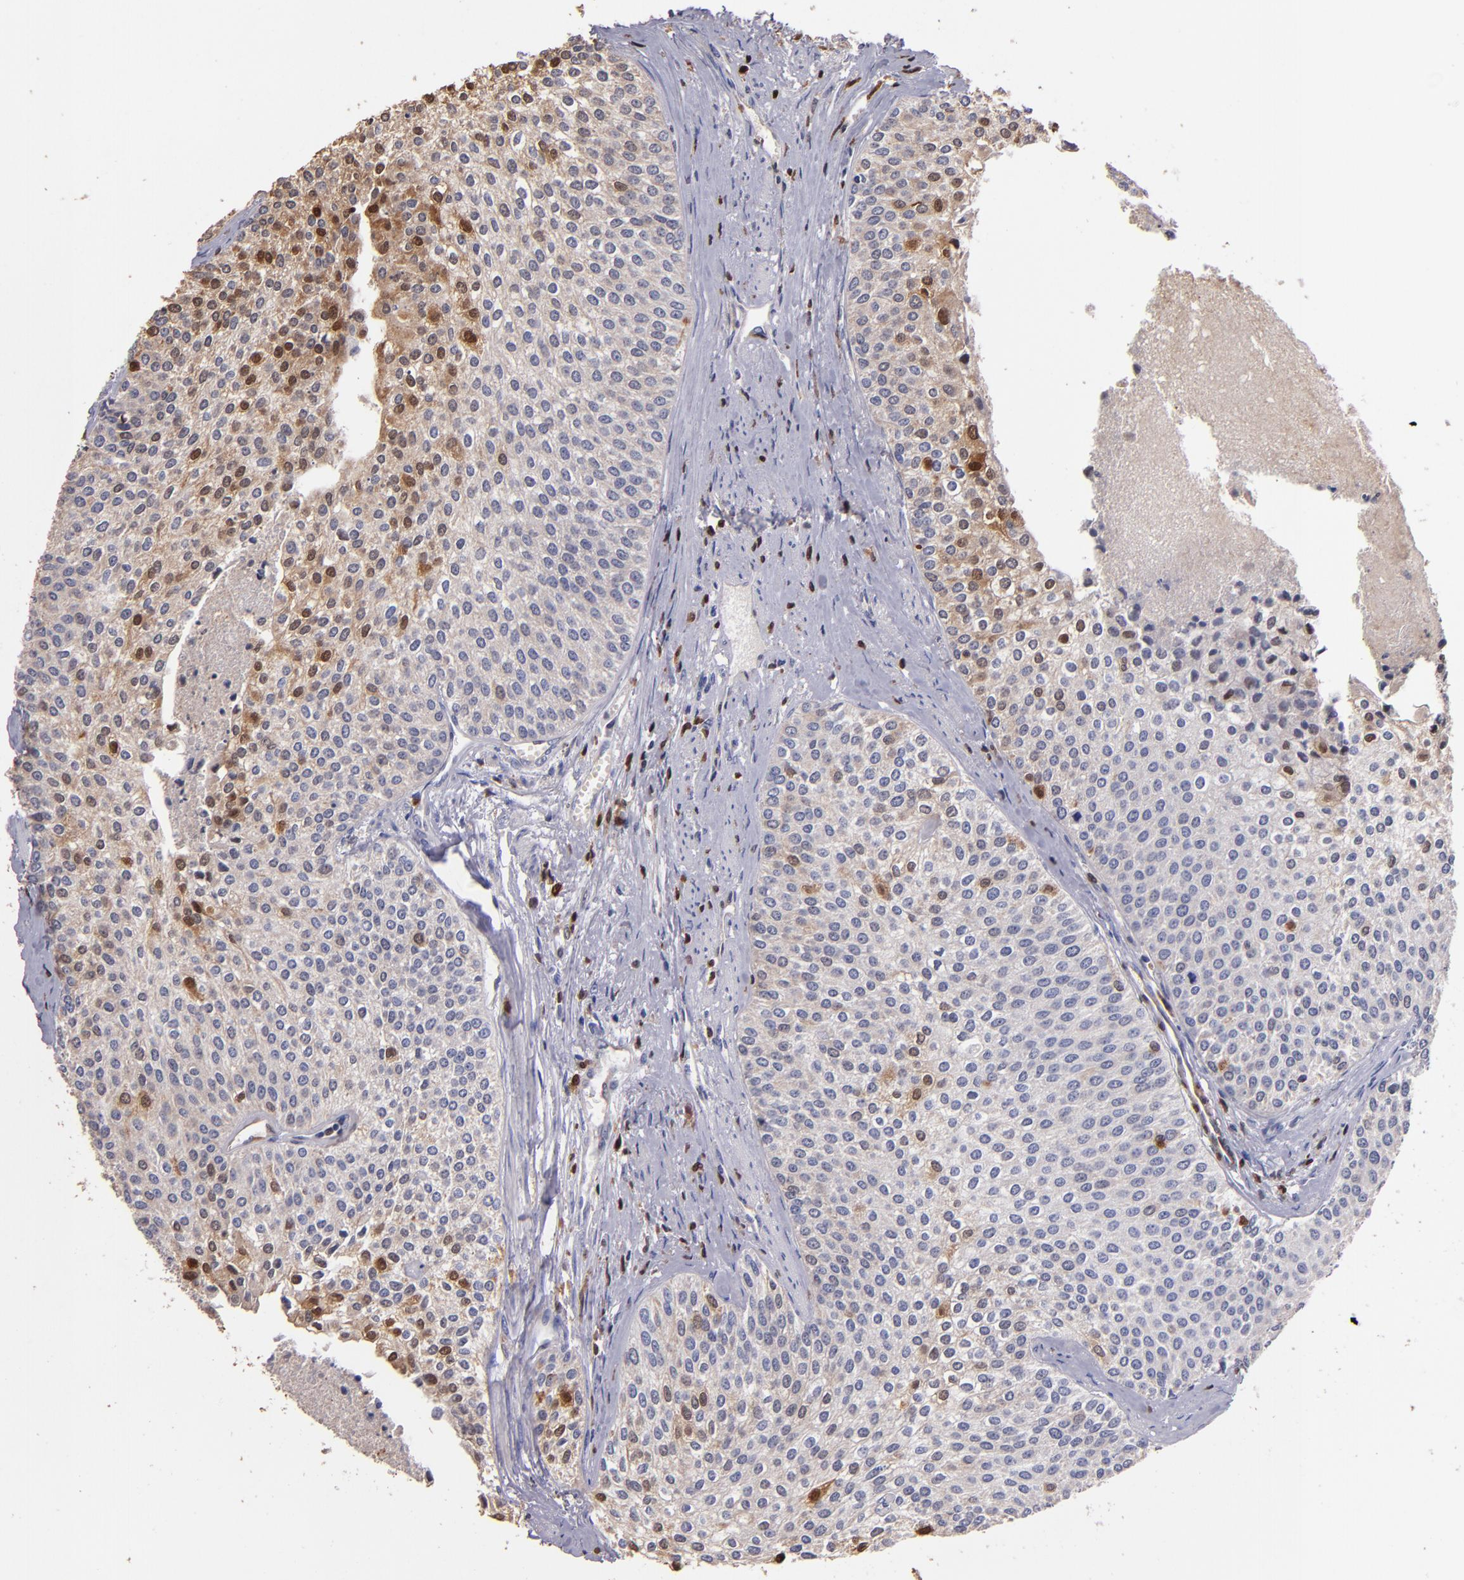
{"staining": {"intensity": "moderate", "quantity": "<25%", "location": "cytoplasmic/membranous,nuclear"}, "tissue": "urothelial cancer", "cell_type": "Tumor cells", "image_type": "cancer", "snomed": [{"axis": "morphology", "description": "Urothelial carcinoma, Low grade"}, {"axis": "topography", "description": "Urinary bladder"}], "caption": "Moderate cytoplasmic/membranous and nuclear protein positivity is appreciated in approximately <25% of tumor cells in urothelial cancer.", "gene": "S100A4", "patient": {"sex": "female", "age": 73}}